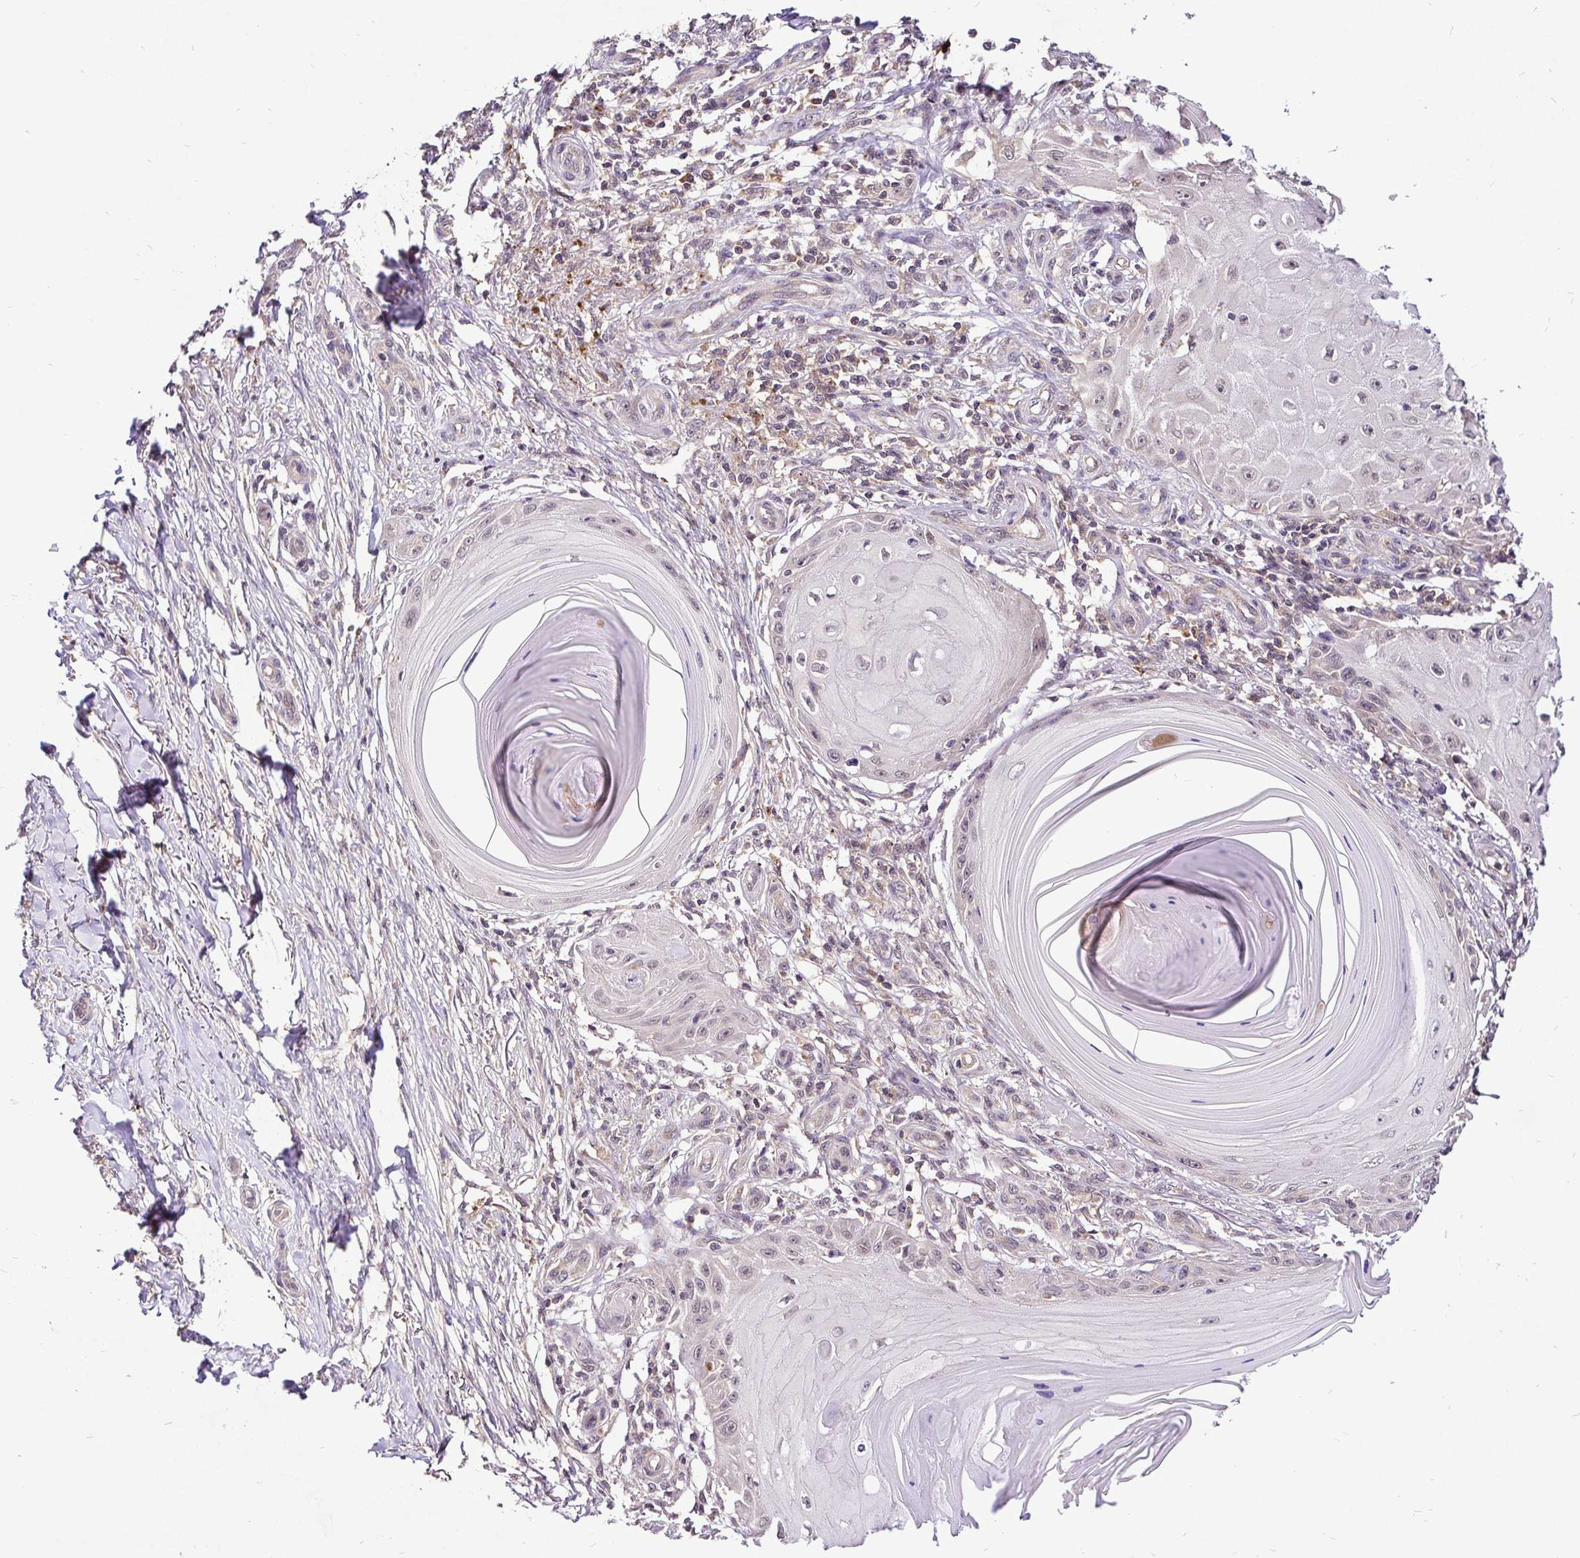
{"staining": {"intensity": "weak", "quantity": "25%-75%", "location": "cytoplasmic/membranous,nuclear"}, "tissue": "skin cancer", "cell_type": "Tumor cells", "image_type": "cancer", "snomed": [{"axis": "morphology", "description": "Squamous cell carcinoma, NOS"}, {"axis": "topography", "description": "Skin"}], "caption": "Immunohistochemistry (DAB (3,3'-diaminobenzidine)) staining of squamous cell carcinoma (skin) reveals weak cytoplasmic/membranous and nuclear protein positivity in approximately 25%-75% of tumor cells.", "gene": "UBE2M", "patient": {"sex": "female", "age": 77}}